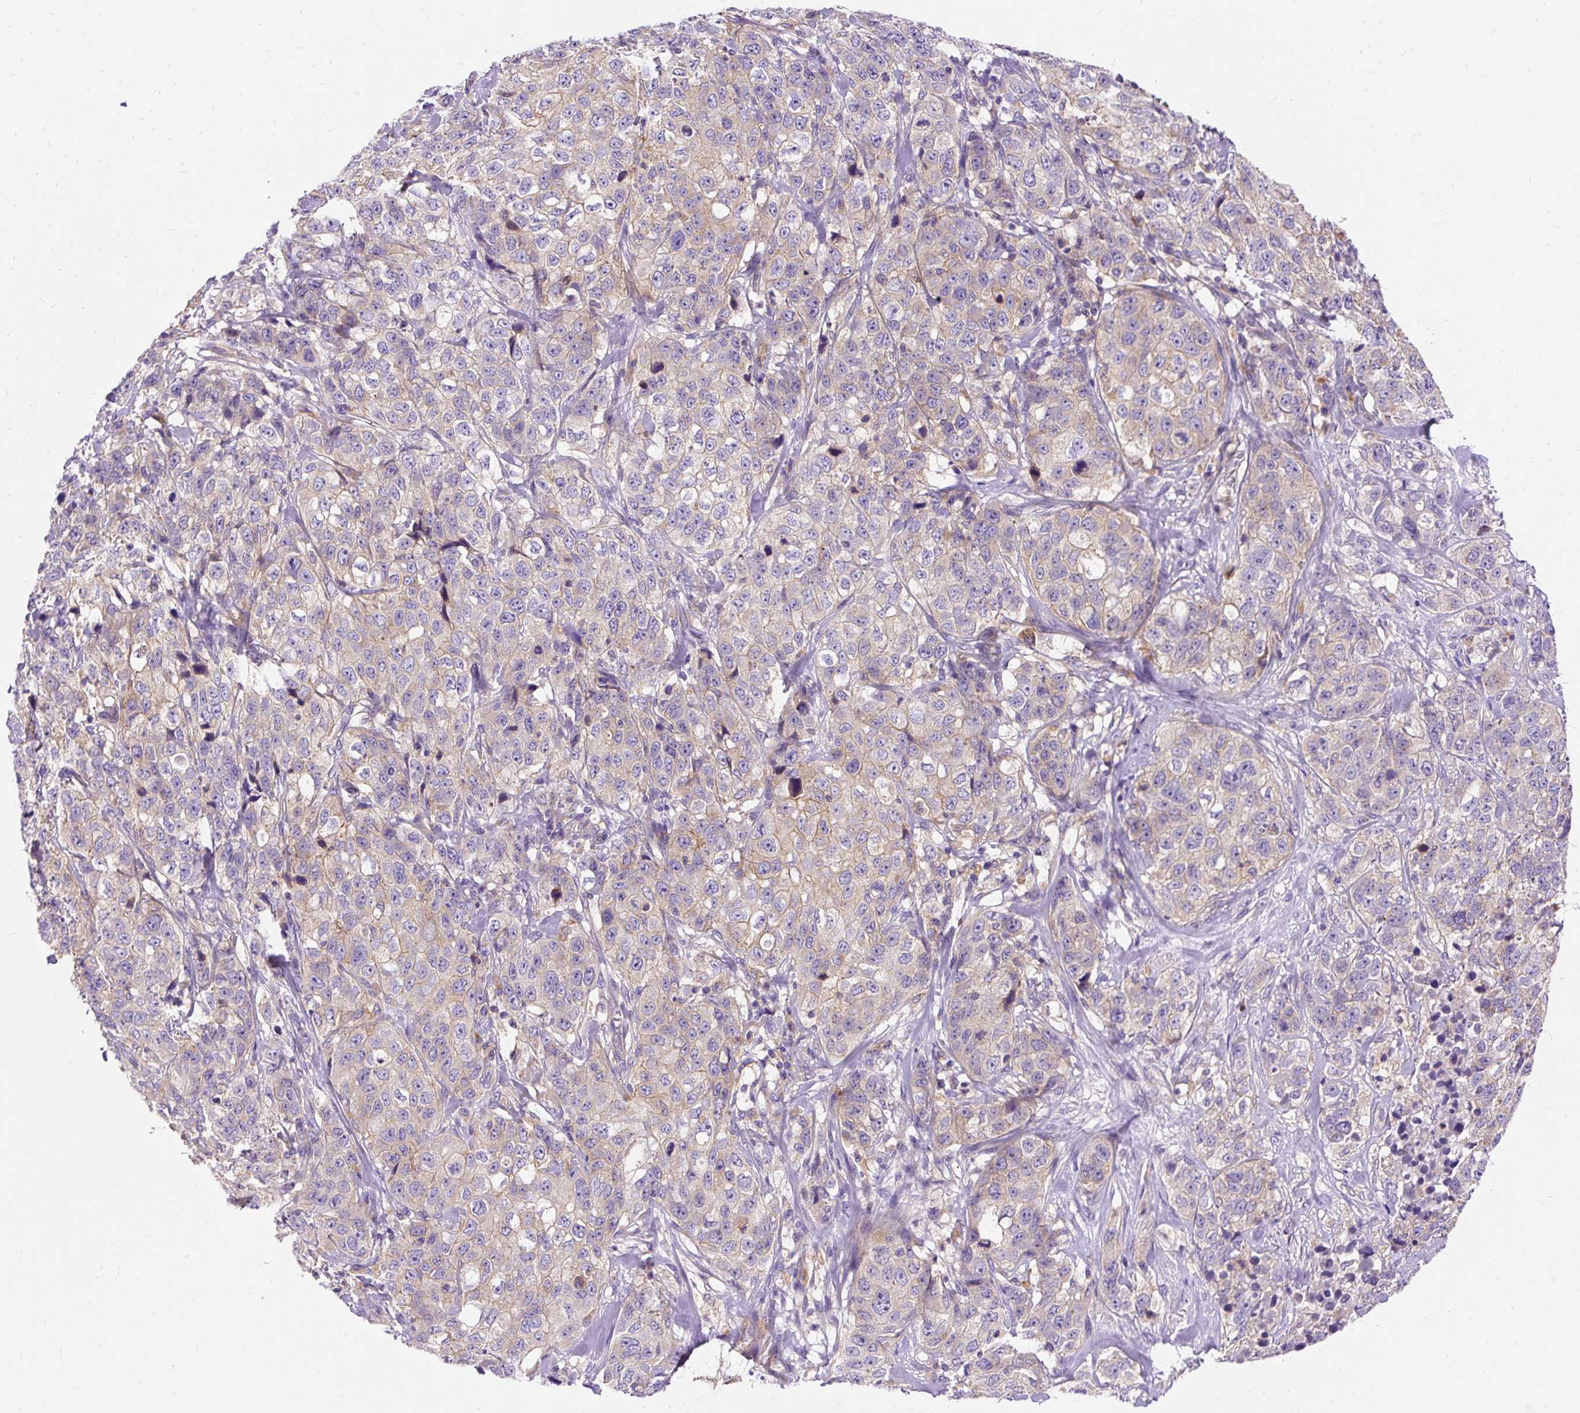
{"staining": {"intensity": "weak", "quantity": "25%-75%", "location": "cytoplasmic/membranous"}, "tissue": "stomach cancer", "cell_type": "Tumor cells", "image_type": "cancer", "snomed": [{"axis": "morphology", "description": "Adenocarcinoma, NOS"}, {"axis": "topography", "description": "Stomach"}], "caption": "Approximately 25%-75% of tumor cells in adenocarcinoma (stomach) demonstrate weak cytoplasmic/membranous protein staining as visualized by brown immunohistochemical staining.", "gene": "OR4K15", "patient": {"sex": "male", "age": 48}}